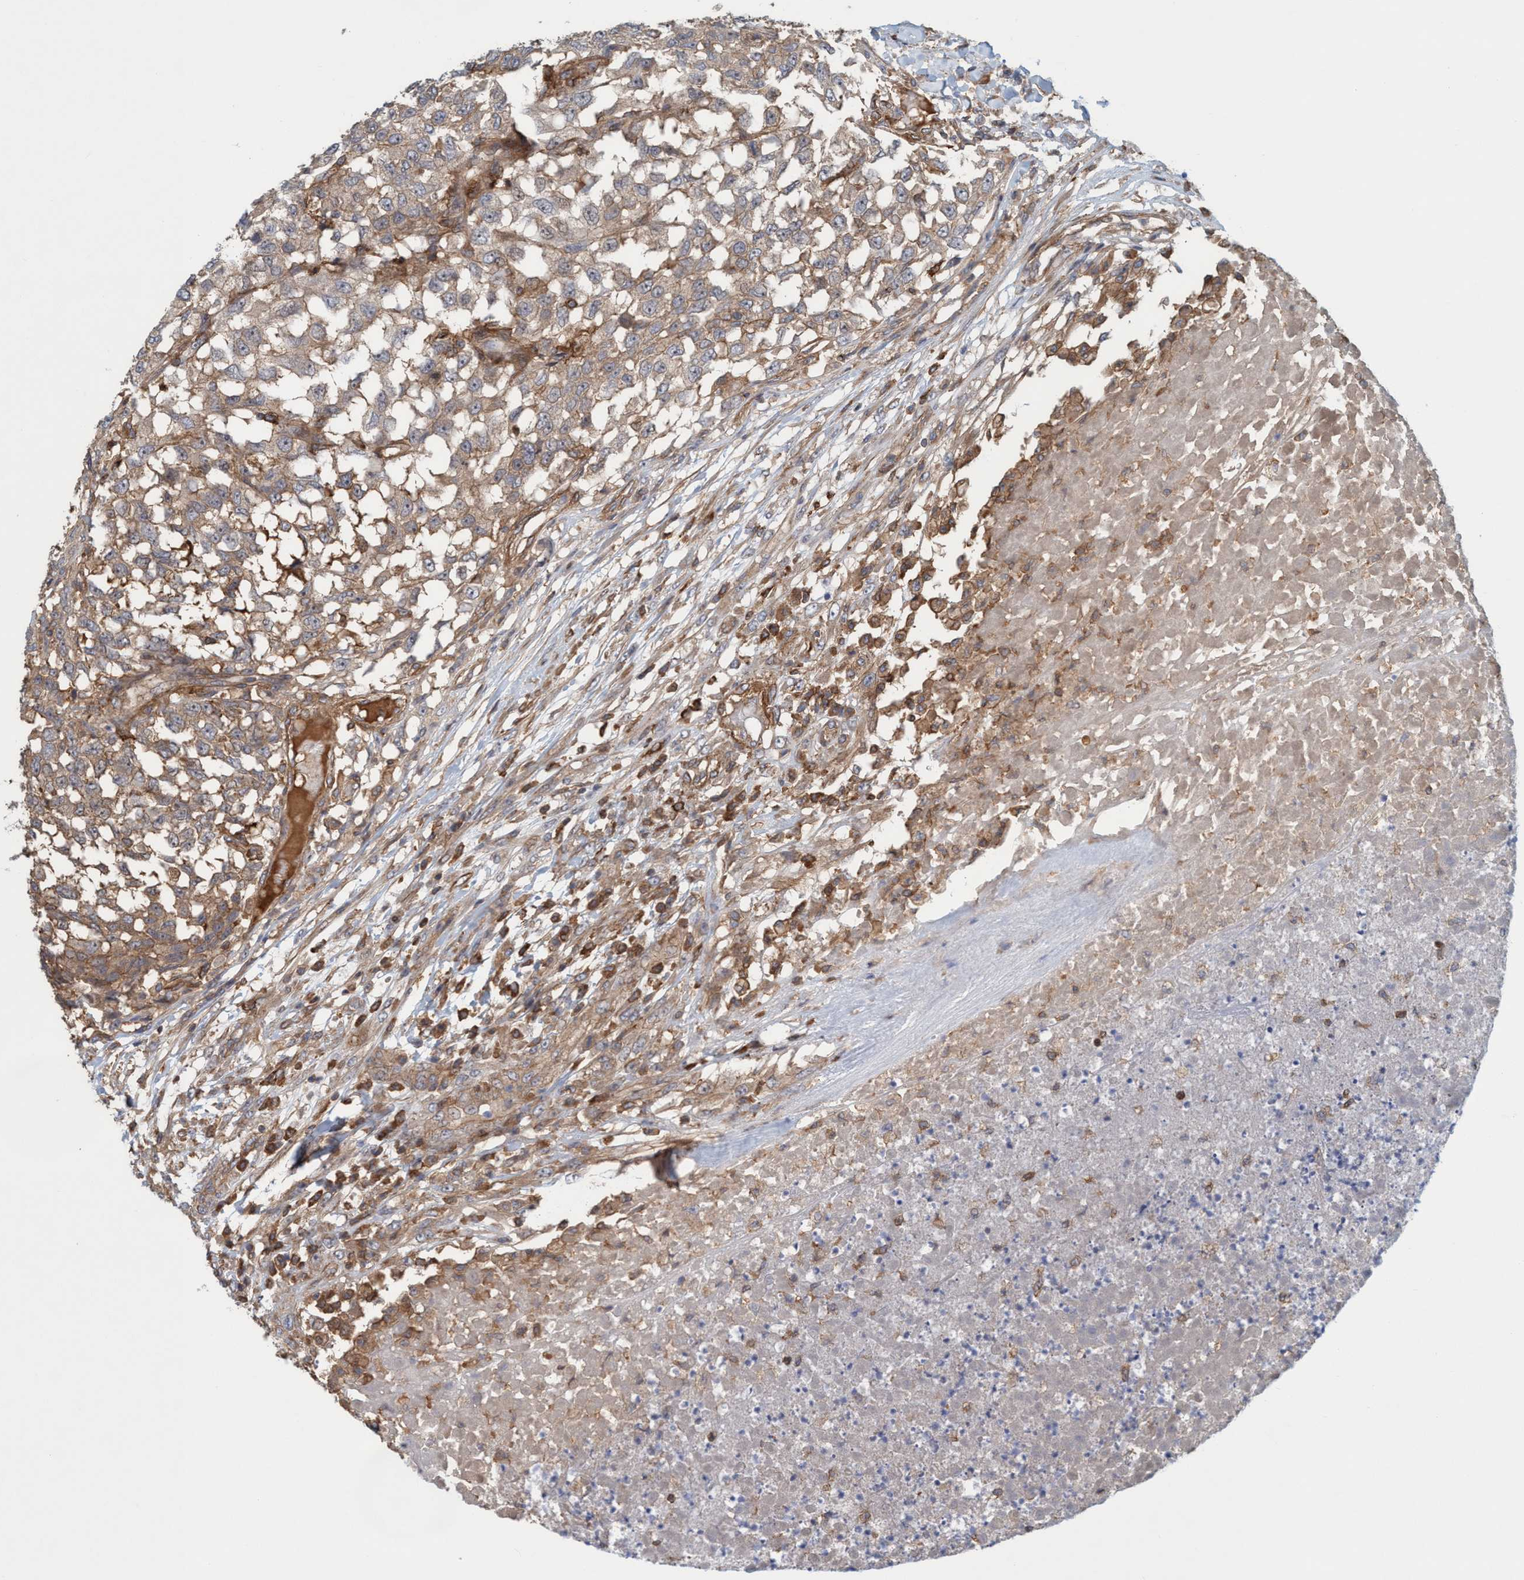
{"staining": {"intensity": "moderate", "quantity": ">75%", "location": "cytoplasmic/membranous"}, "tissue": "testis cancer", "cell_type": "Tumor cells", "image_type": "cancer", "snomed": [{"axis": "morphology", "description": "Seminoma, NOS"}, {"axis": "topography", "description": "Testis"}], "caption": "Moderate cytoplasmic/membranous staining for a protein is identified in about >75% of tumor cells of testis seminoma using immunohistochemistry.", "gene": "SPECC1", "patient": {"sex": "male", "age": 59}}